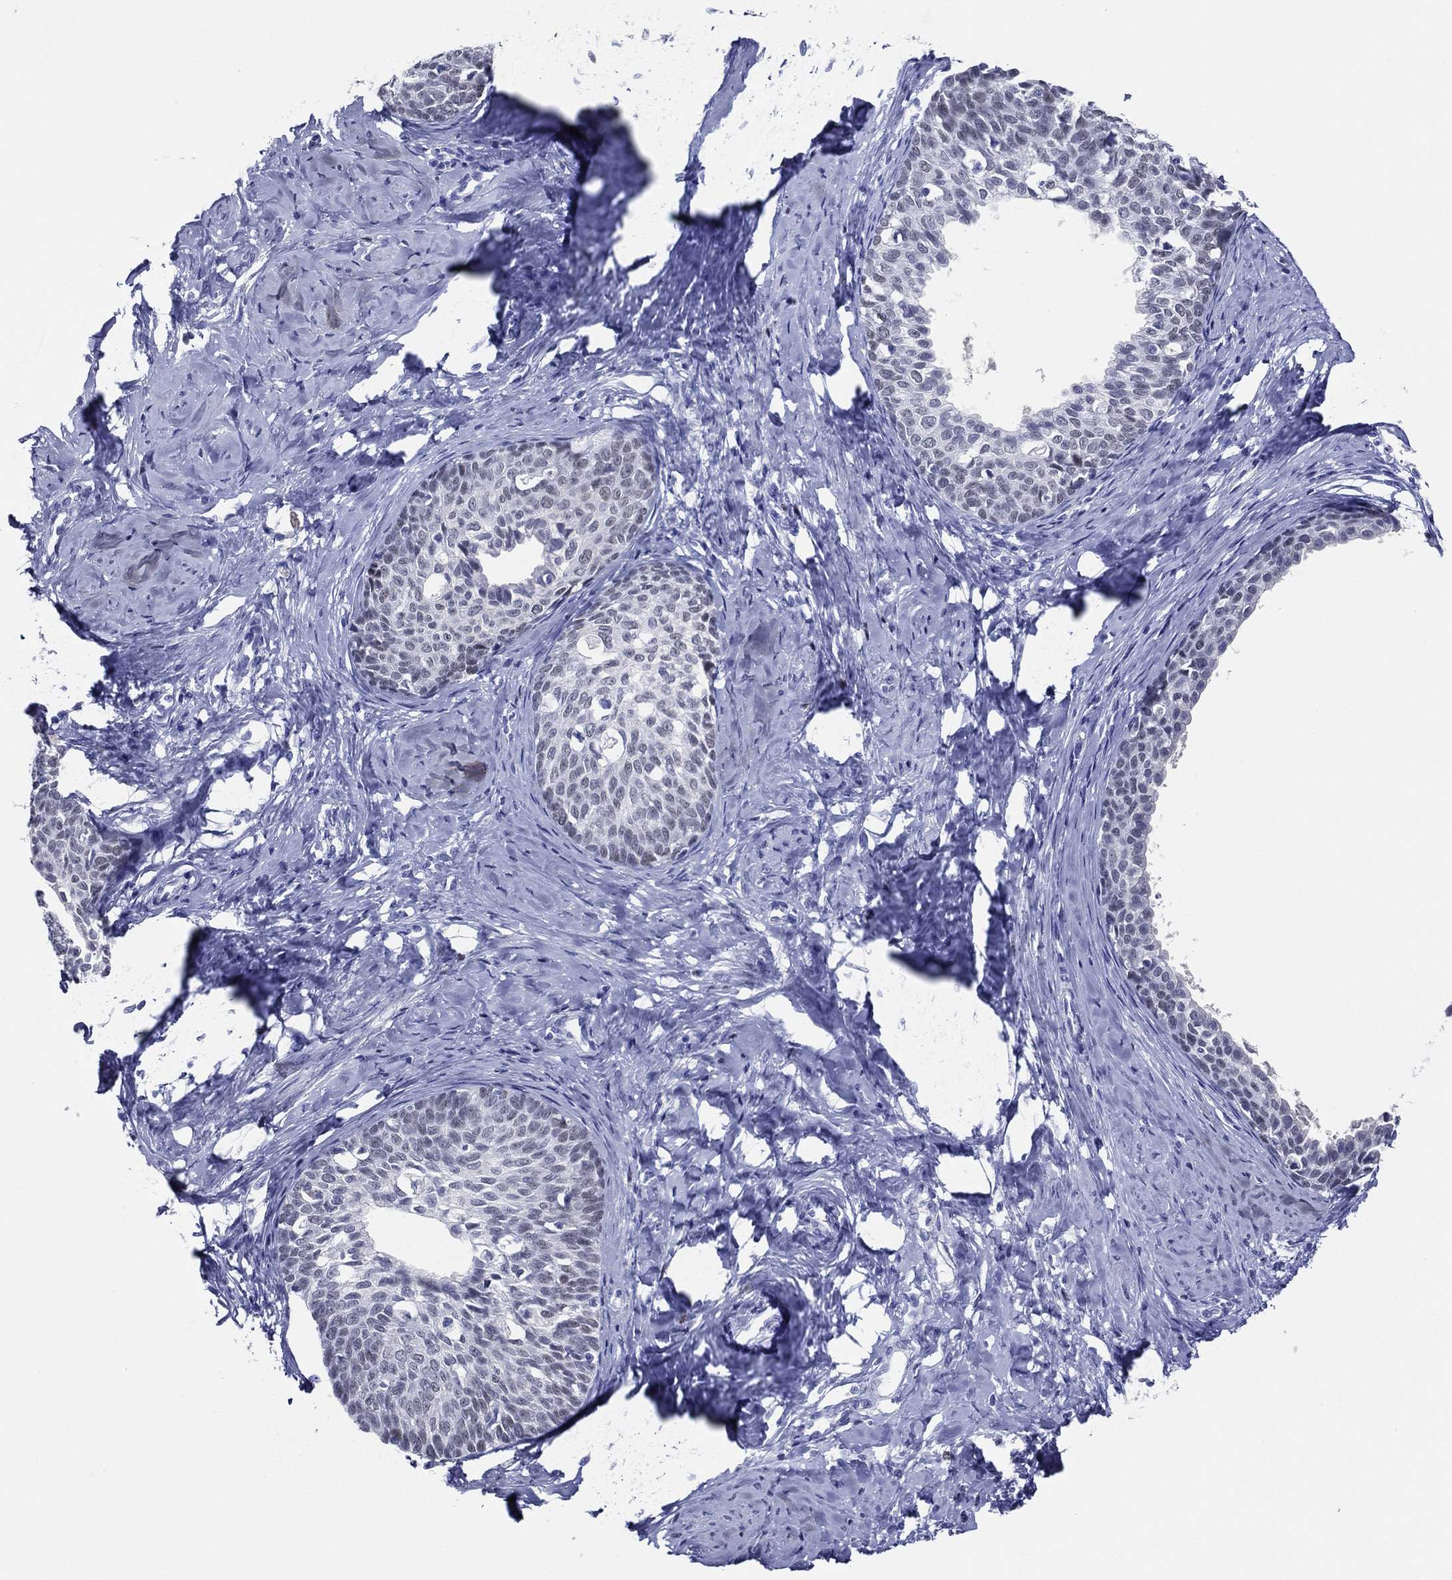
{"staining": {"intensity": "negative", "quantity": "none", "location": "none"}, "tissue": "cervical cancer", "cell_type": "Tumor cells", "image_type": "cancer", "snomed": [{"axis": "morphology", "description": "Squamous cell carcinoma, NOS"}, {"axis": "topography", "description": "Cervix"}], "caption": "Protein analysis of cervical cancer (squamous cell carcinoma) exhibits no significant positivity in tumor cells.", "gene": "TFAP2A", "patient": {"sex": "female", "age": 51}}